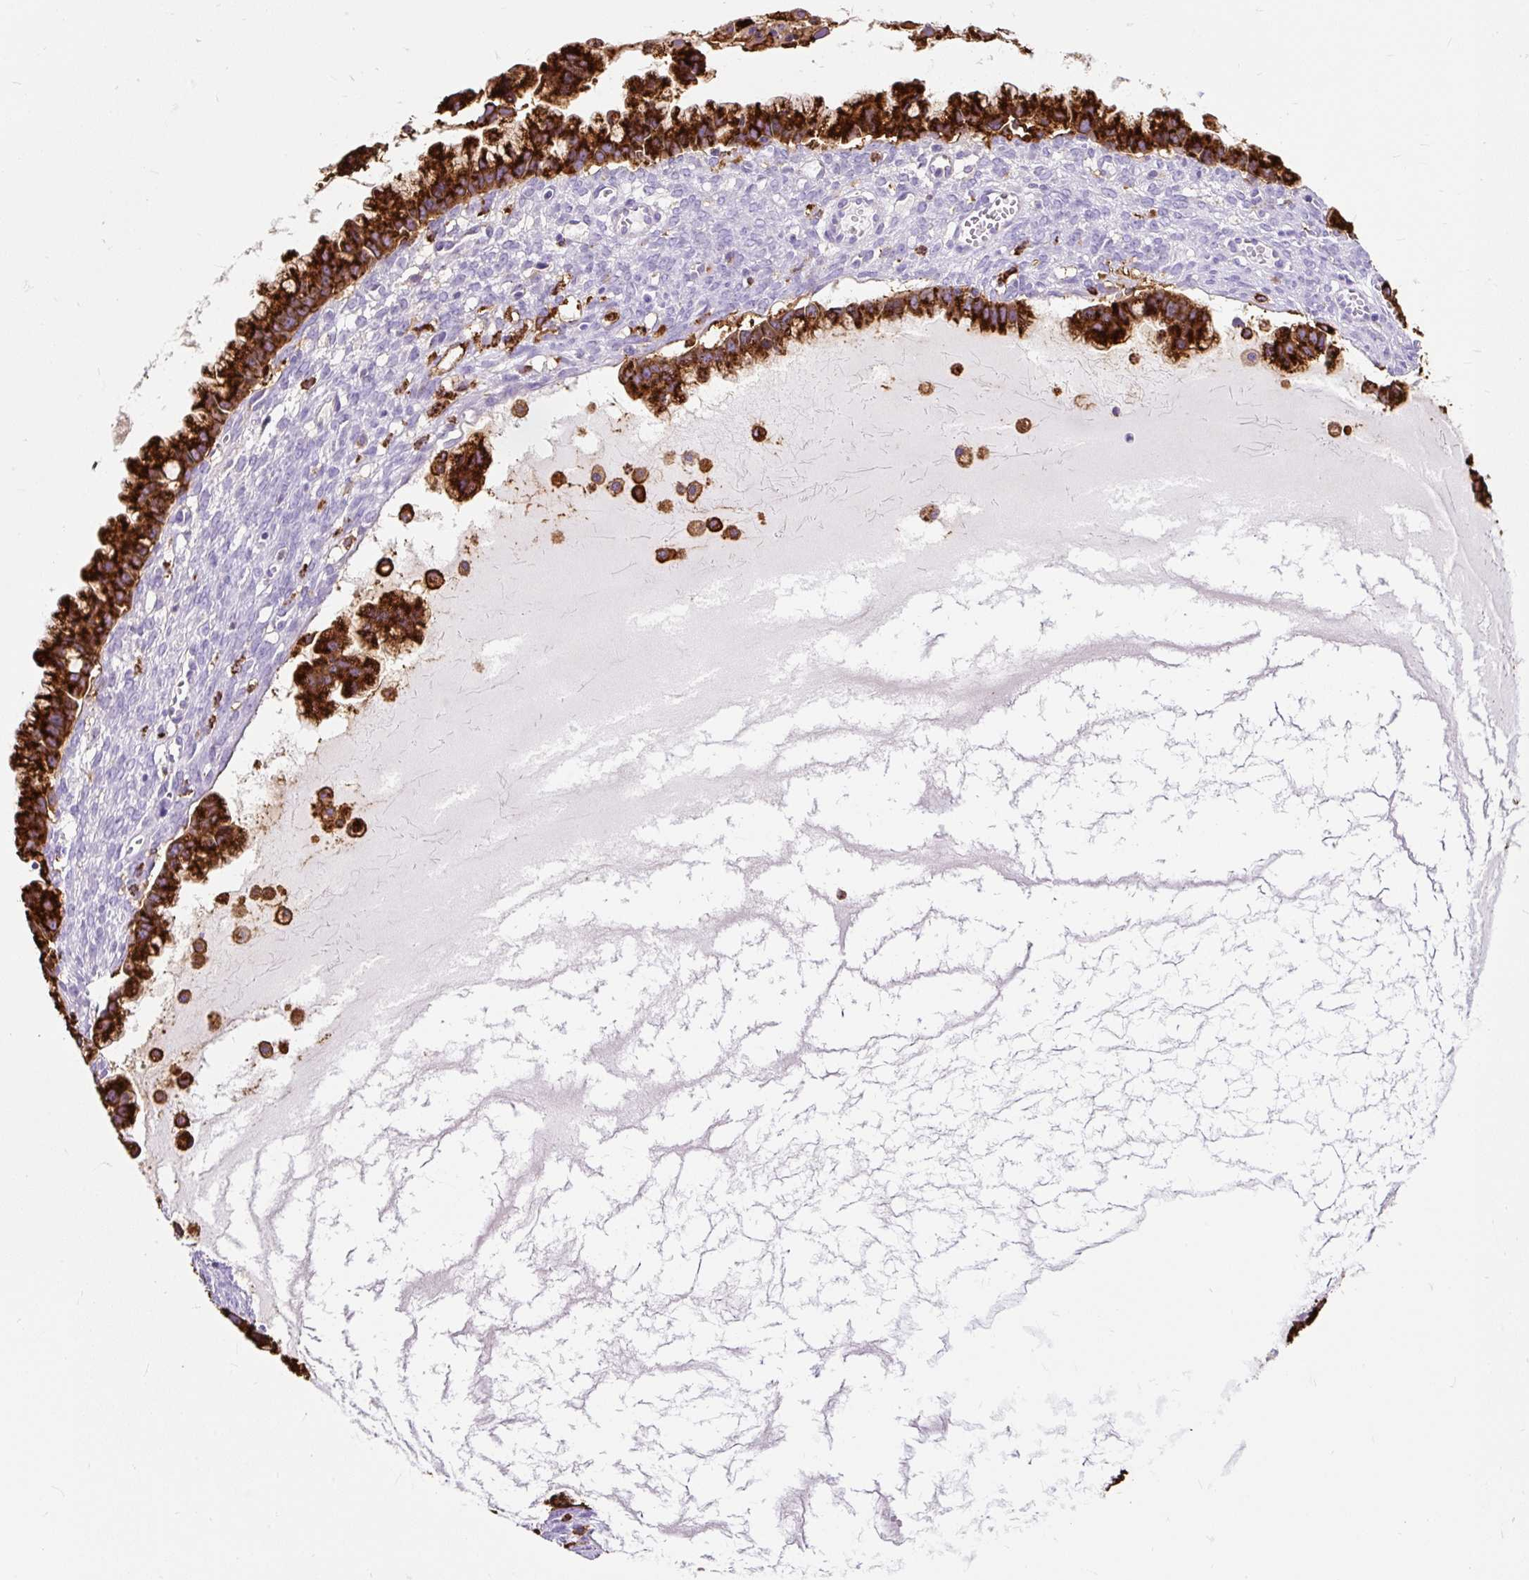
{"staining": {"intensity": "strong", "quantity": ">75%", "location": "cytoplasmic/membranous"}, "tissue": "ovarian cancer", "cell_type": "Tumor cells", "image_type": "cancer", "snomed": [{"axis": "morphology", "description": "Cystadenocarcinoma, mucinous, NOS"}, {"axis": "topography", "description": "Ovary"}], "caption": "Ovarian cancer was stained to show a protein in brown. There is high levels of strong cytoplasmic/membranous expression in approximately >75% of tumor cells. (Brightfield microscopy of DAB IHC at high magnification).", "gene": "HLA-DRA", "patient": {"sex": "female", "age": 72}}